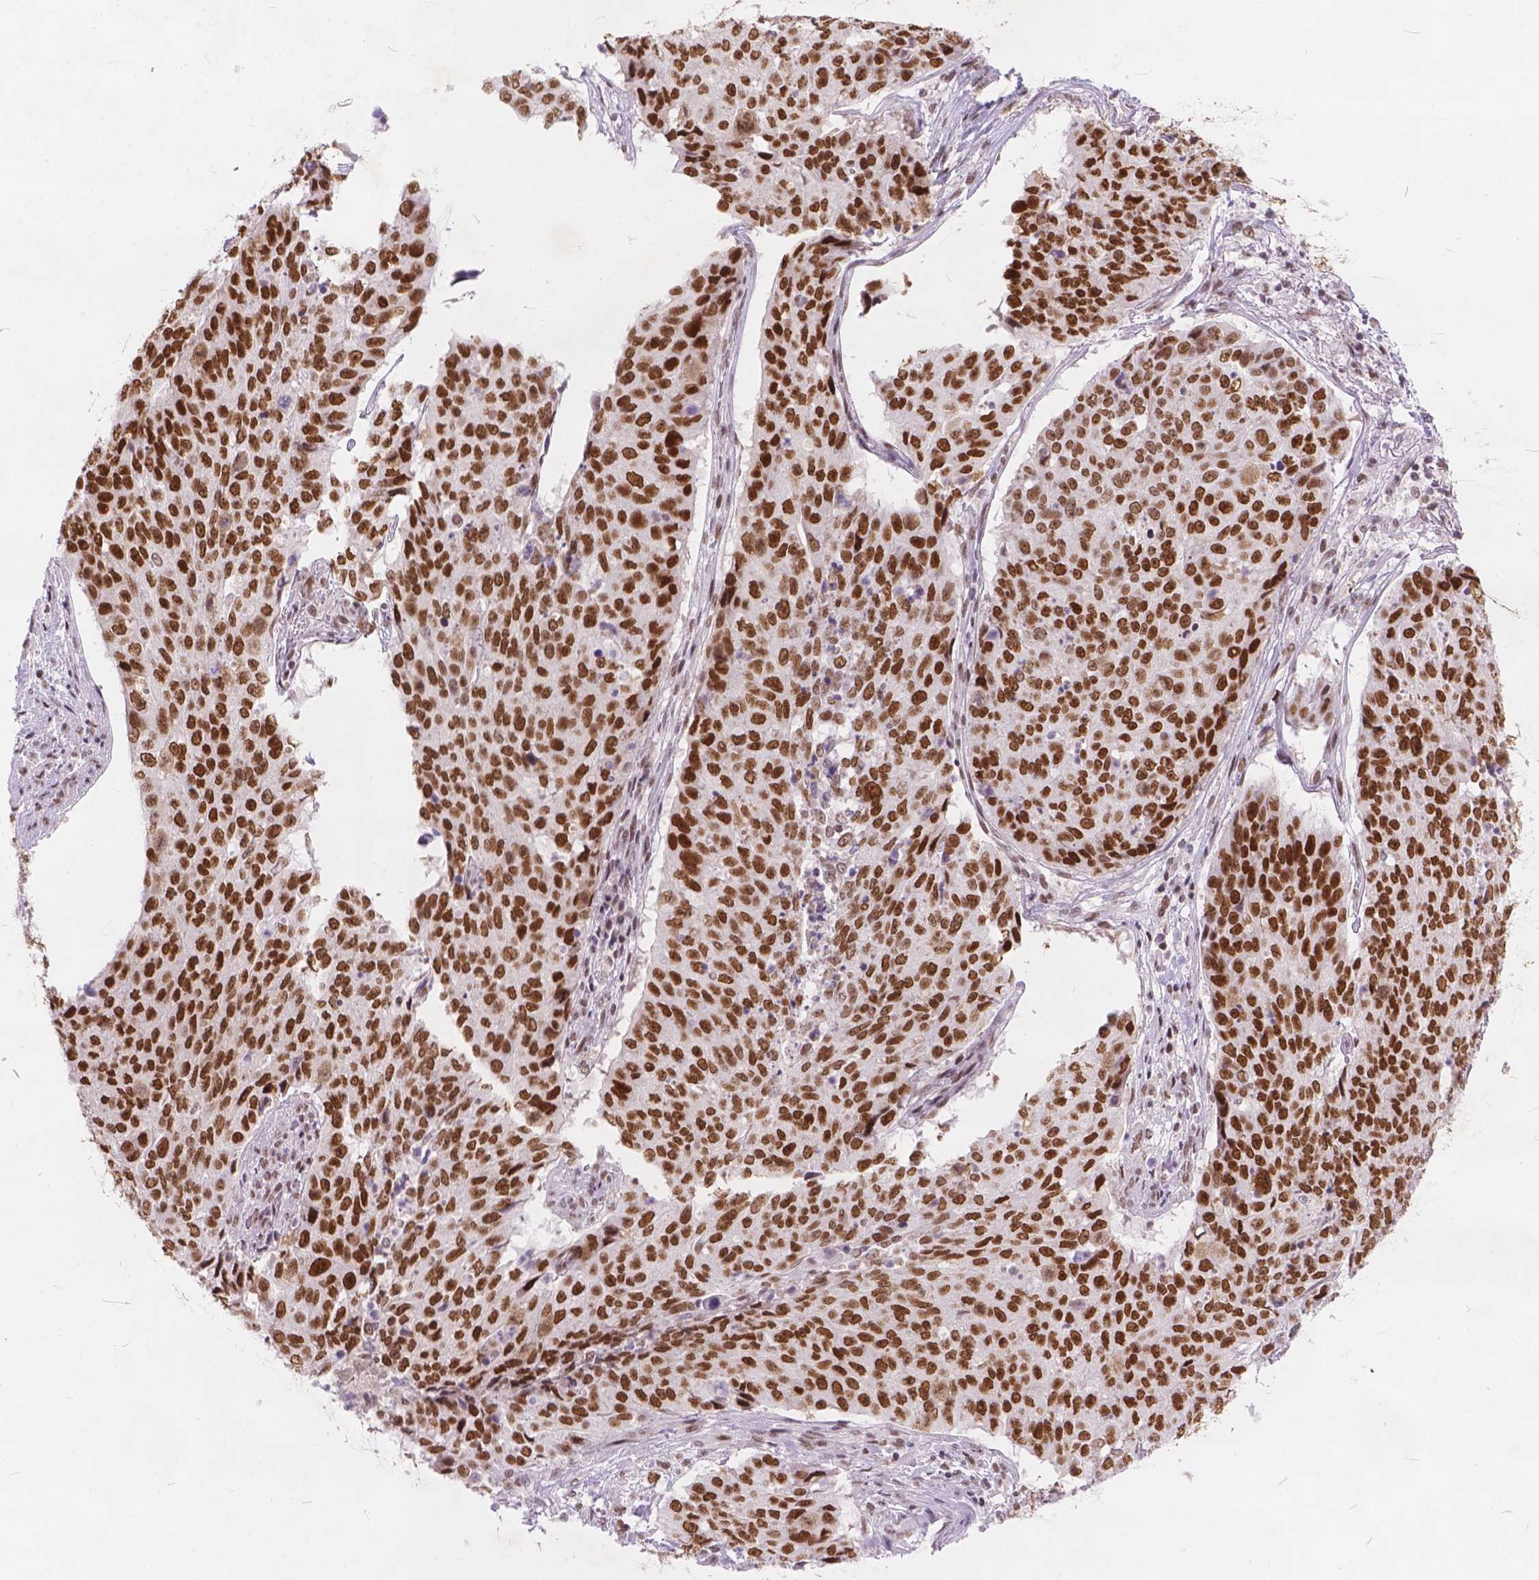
{"staining": {"intensity": "moderate", "quantity": ">75%", "location": "nuclear"}, "tissue": "lung cancer", "cell_type": "Tumor cells", "image_type": "cancer", "snomed": [{"axis": "morphology", "description": "Normal tissue, NOS"}, {"axis": "morphology", "description": "Squamous cell carcinoma, NOS"}, {"axis": "topography", "description": "Bronchus"}, {"axis": "topography", "description": "Lung"}], "caption": "High-power microscopy captured an IHC micrograph of lung cancer, revealing moderate nuclear staining in approximately >75% of tumor cells.", "gene": "FAM53A", "patient": {"sex": "male", "age": 64}}